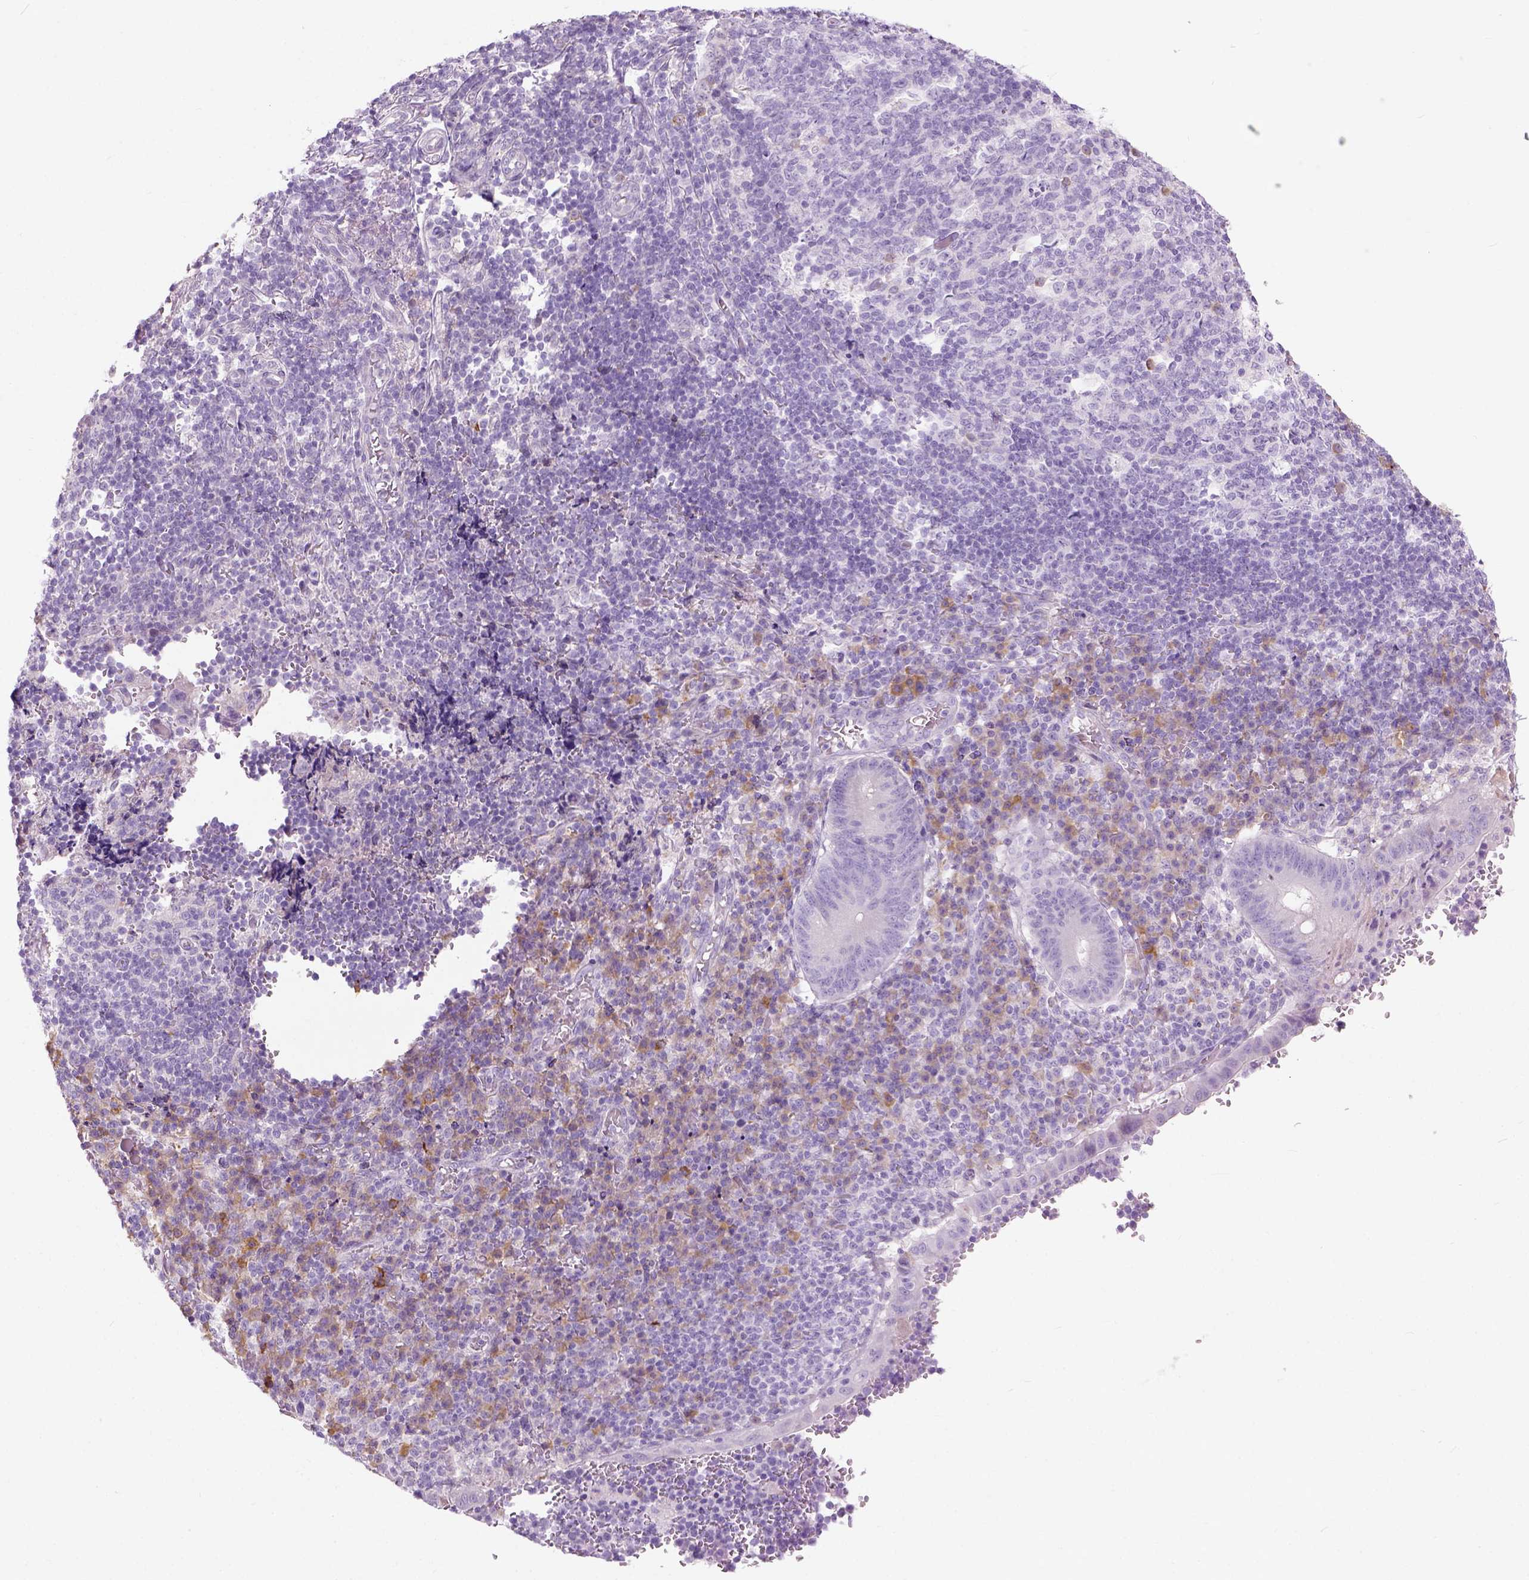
{"staining": {"intensity": "negative", "quantity": "none", "location": "none"}, "tissue": "appendix", "cell_type": "Glandular cells", "image_type": "normal", "snomed": [{"axis": "morphology", "description": "Normal tissue, NOS"}, {"axis": "topography", "description": "Appendix"}], "caption": "Immunohistochemistry histopathology image of benign appendix: appendix stained with DAB (3,3'-diaminobenzidine) displays no significant protein staining in glandular cells.", "gene": "TRIM72", "patient": {"sex": "male", "age": 18}}